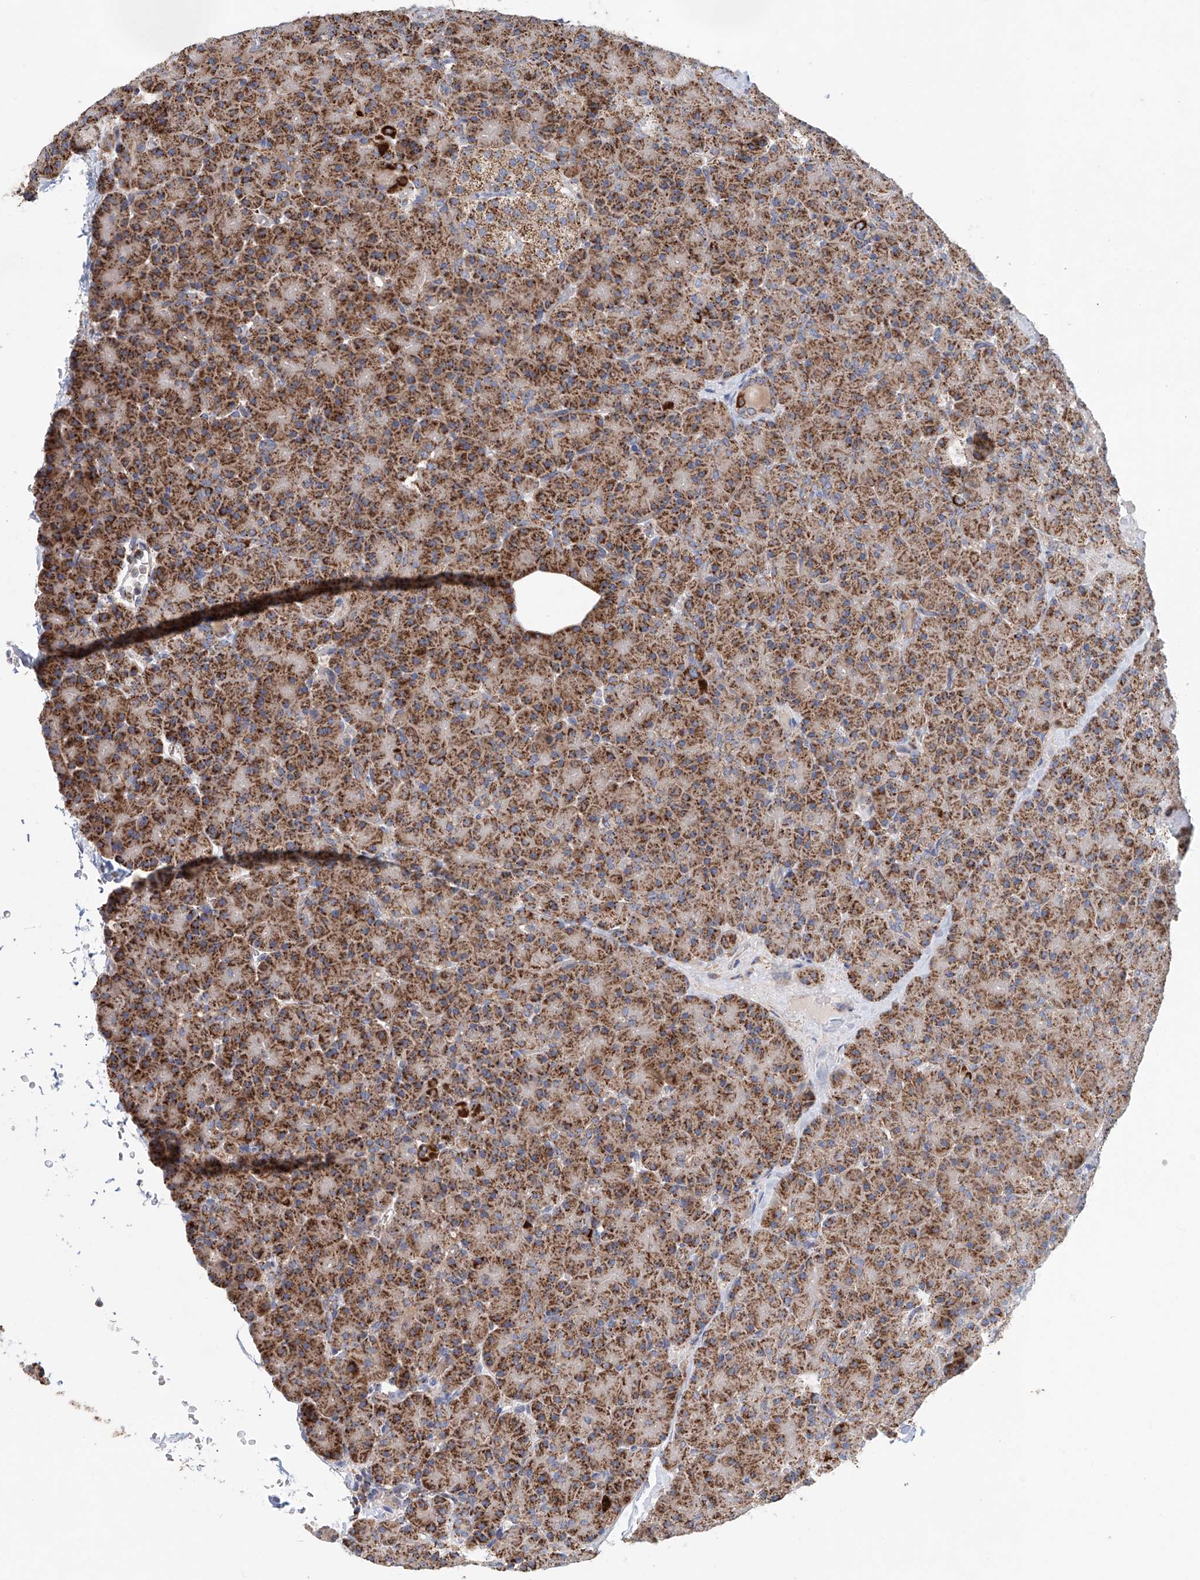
{"staining": {"intensity": "moderate", "quantity": ">75%", "location": "cytoplasmic/membranous"}, "tissue": "pancreas", "cell_type": "Exocrine glandular cells", "image_type": "normal", "snomed": [{"axis": "morphology", "description": "Normal tissue, NOS"}, {"axis": "topography", "description": "Pancreas"}], "caption": "Immunohistochemical staining of unremarkable human pancreas reveals medium levels of moderate cytoplasmic/membranous expression in approximately >75% of exocrine glandular cells. (DAB = brown stain, brightfield microscopy at high magnification).", "gene": "MCL1", "patient": {"sex": "female", "age": 43}}